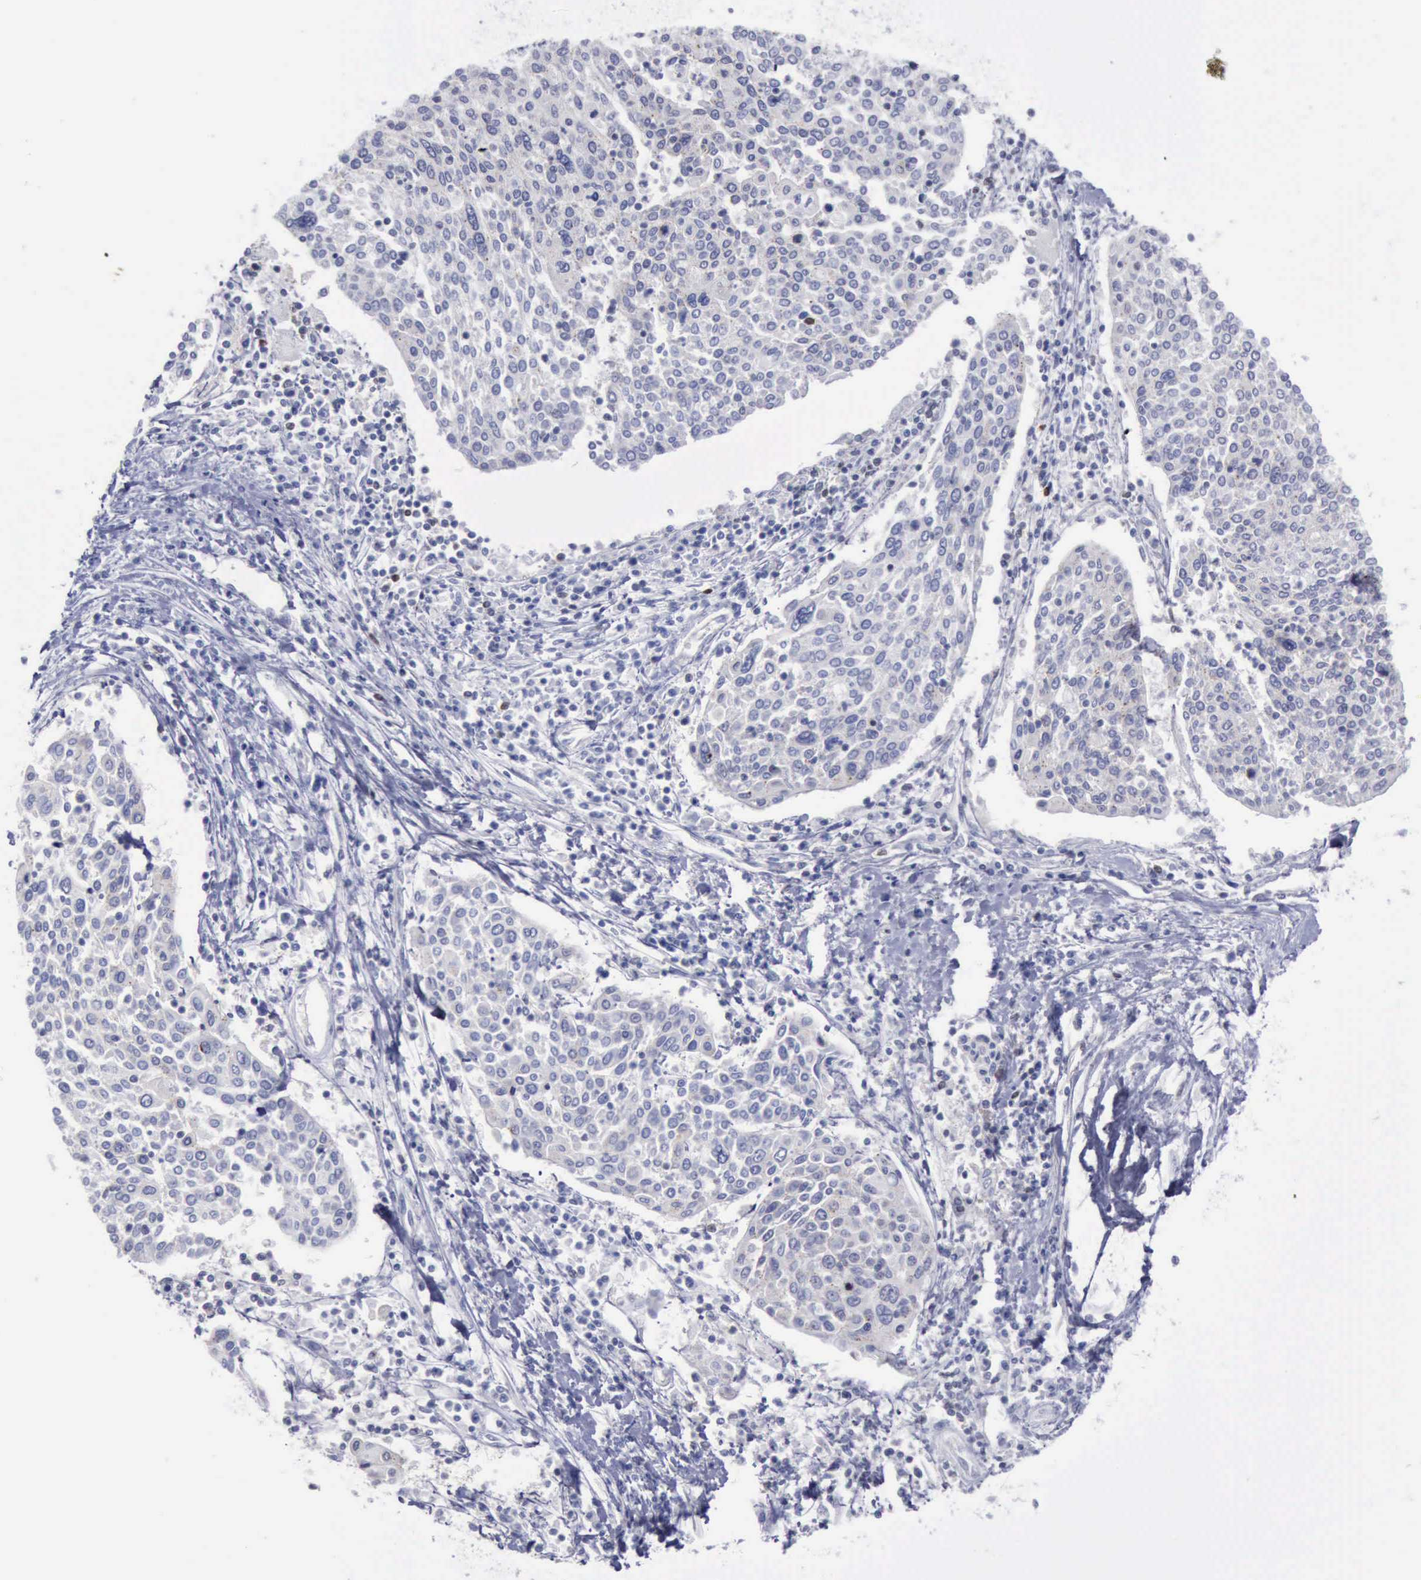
{"staining": {"intensity": "negative", "quantity": "none", "location": "none"}, "tissue": "cervical cancer", "cell_type": "Tumor cells", "image_type": "cancer", "snomed": [{"axis": "morphology", "description": "Squamous cell carcinoma, NOS"}, {"axis": "topography", "description": "Cervix"}], "caption": "The histopathology image exhibits no staining of tumor cells in cervical cancer.", "gene": "SATB2", "patient": {"sex": "female", "age": 40}}